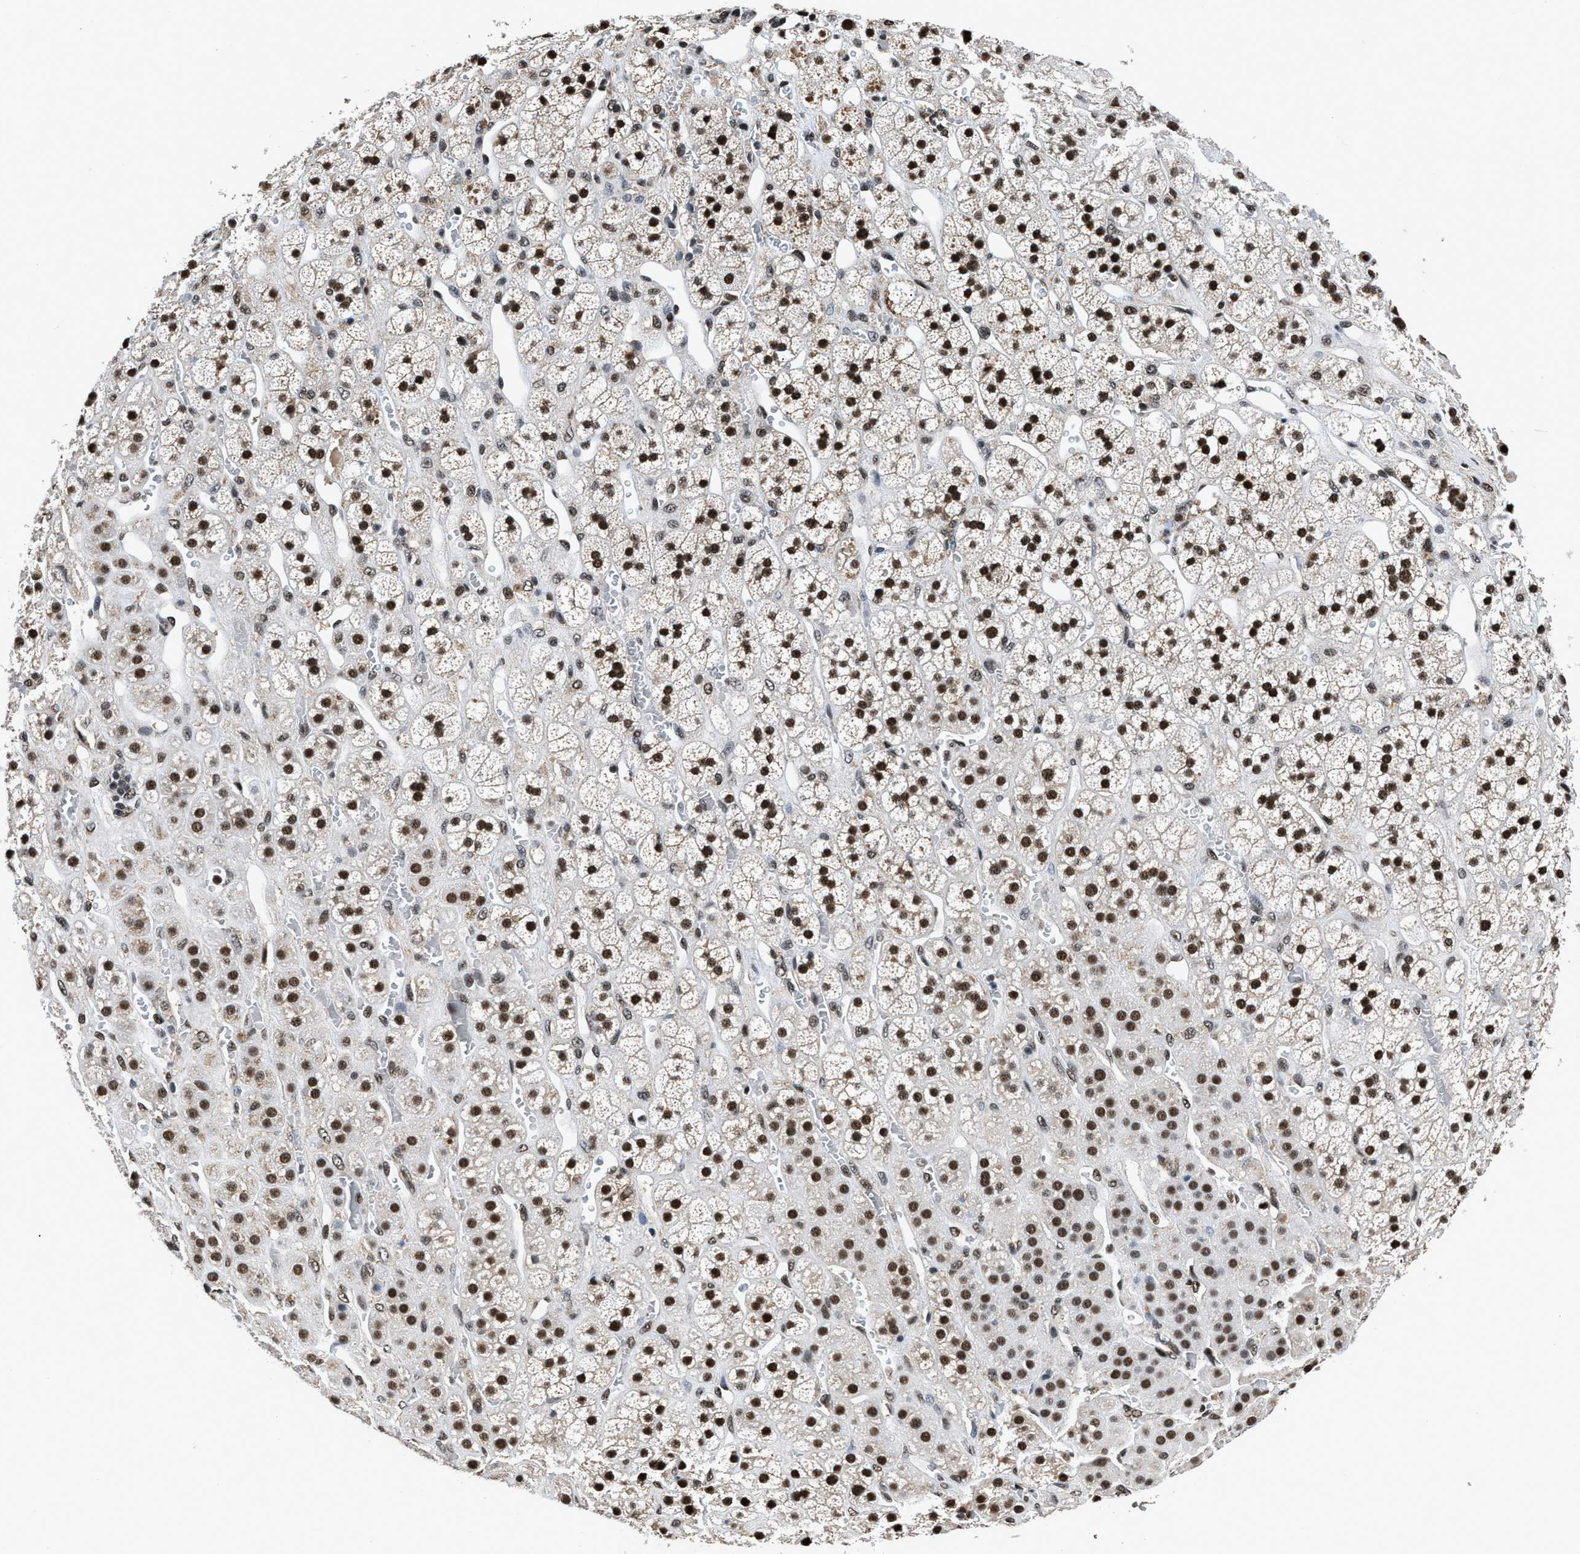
{"staining": {"intensity": "strong", "quantity": ">75%", "location": "nuclear"}, "tissue": "adrenal gland", "cell_type": "Glandular cells", "image_type": "normal", "snomed": [{"axis": "morphology", "description": "Normal tissue, NOS"}, {"axis": "topography", "description": "Adrenal gland"}], "caption": "Strong nuclear protein positivity is seen in approximately >75% of glandular cells in adrenal gland.", "gene": "HNRNPF", "patient": {"sex": "male", "age": 56}}